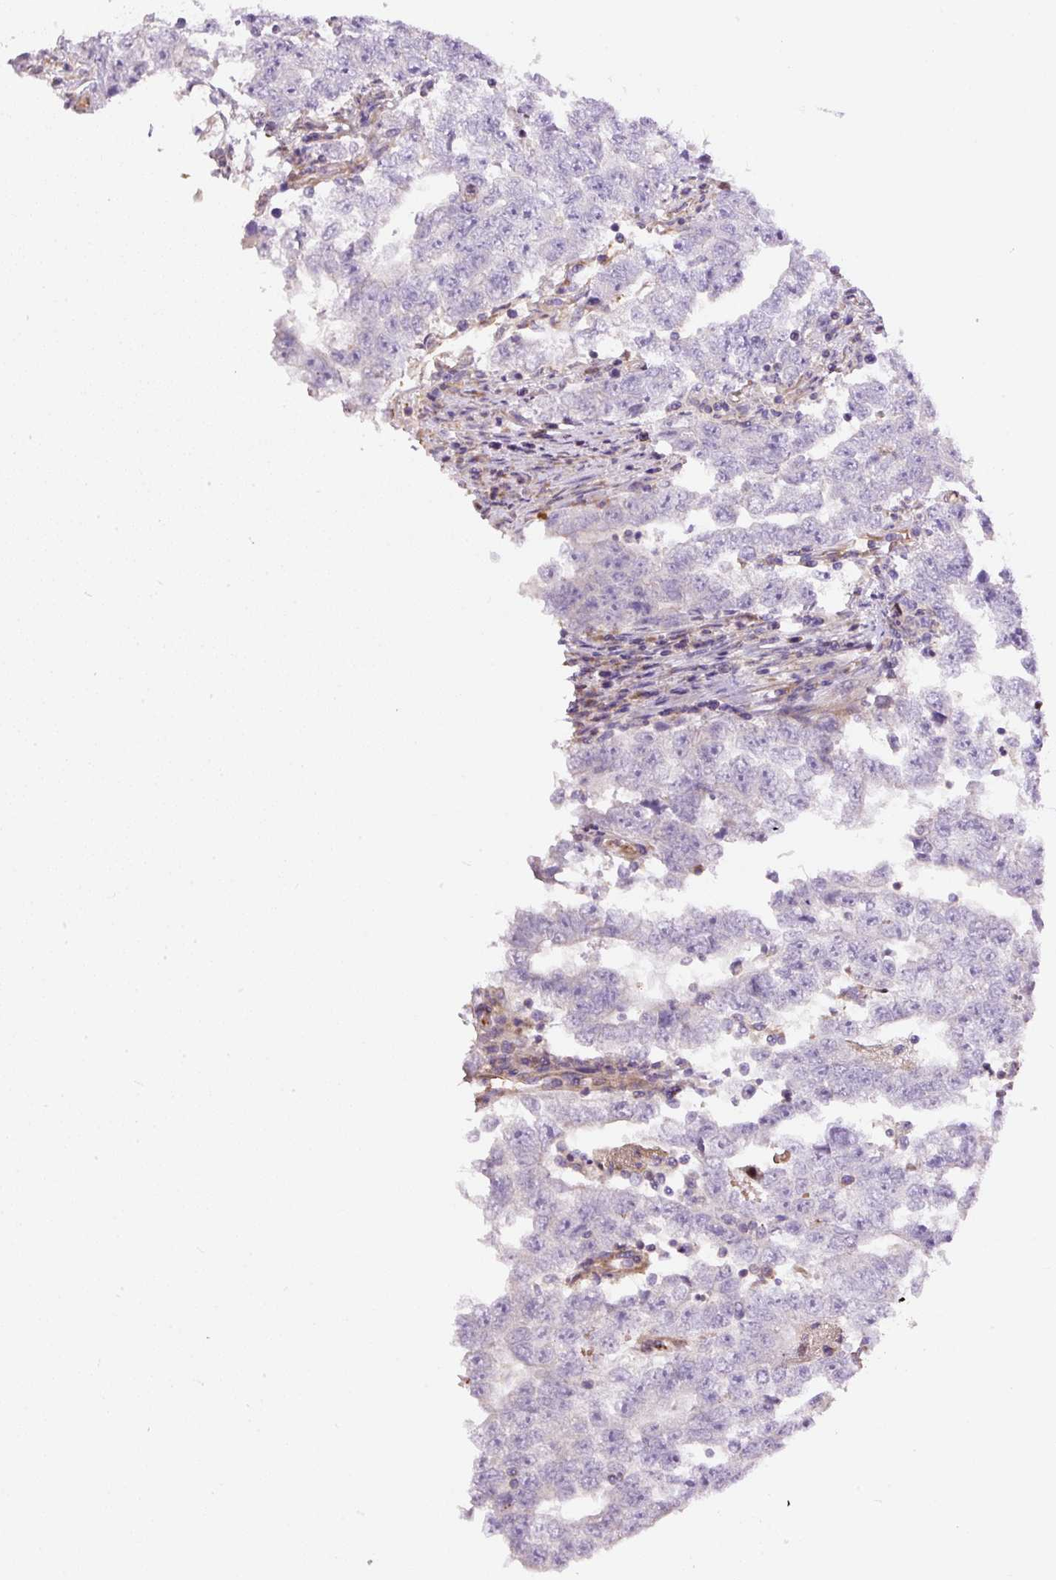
{"staining": {"intensity": "negative", "quantity": "none", "location": "none"}, "tissue": "testis cancer", "cell_type": "Tumor cells", "image_type": "cancer", "snomed": [{"axis": "morphology", "description": "Carcinoma, Embryonal, NOS"}, {"axis": "topography", "description": "Testis"}], "caption": "Immunohistochemistry photomicrograph of neoplastic tissue: human embryonal carcinoma (testis) stained with DAB (3,3'-diaminobenzidine) demonstrates no significant protein expression in tumor cells.", "gene": "PPME1", "patient": {"sex": "male", "age": 25}}